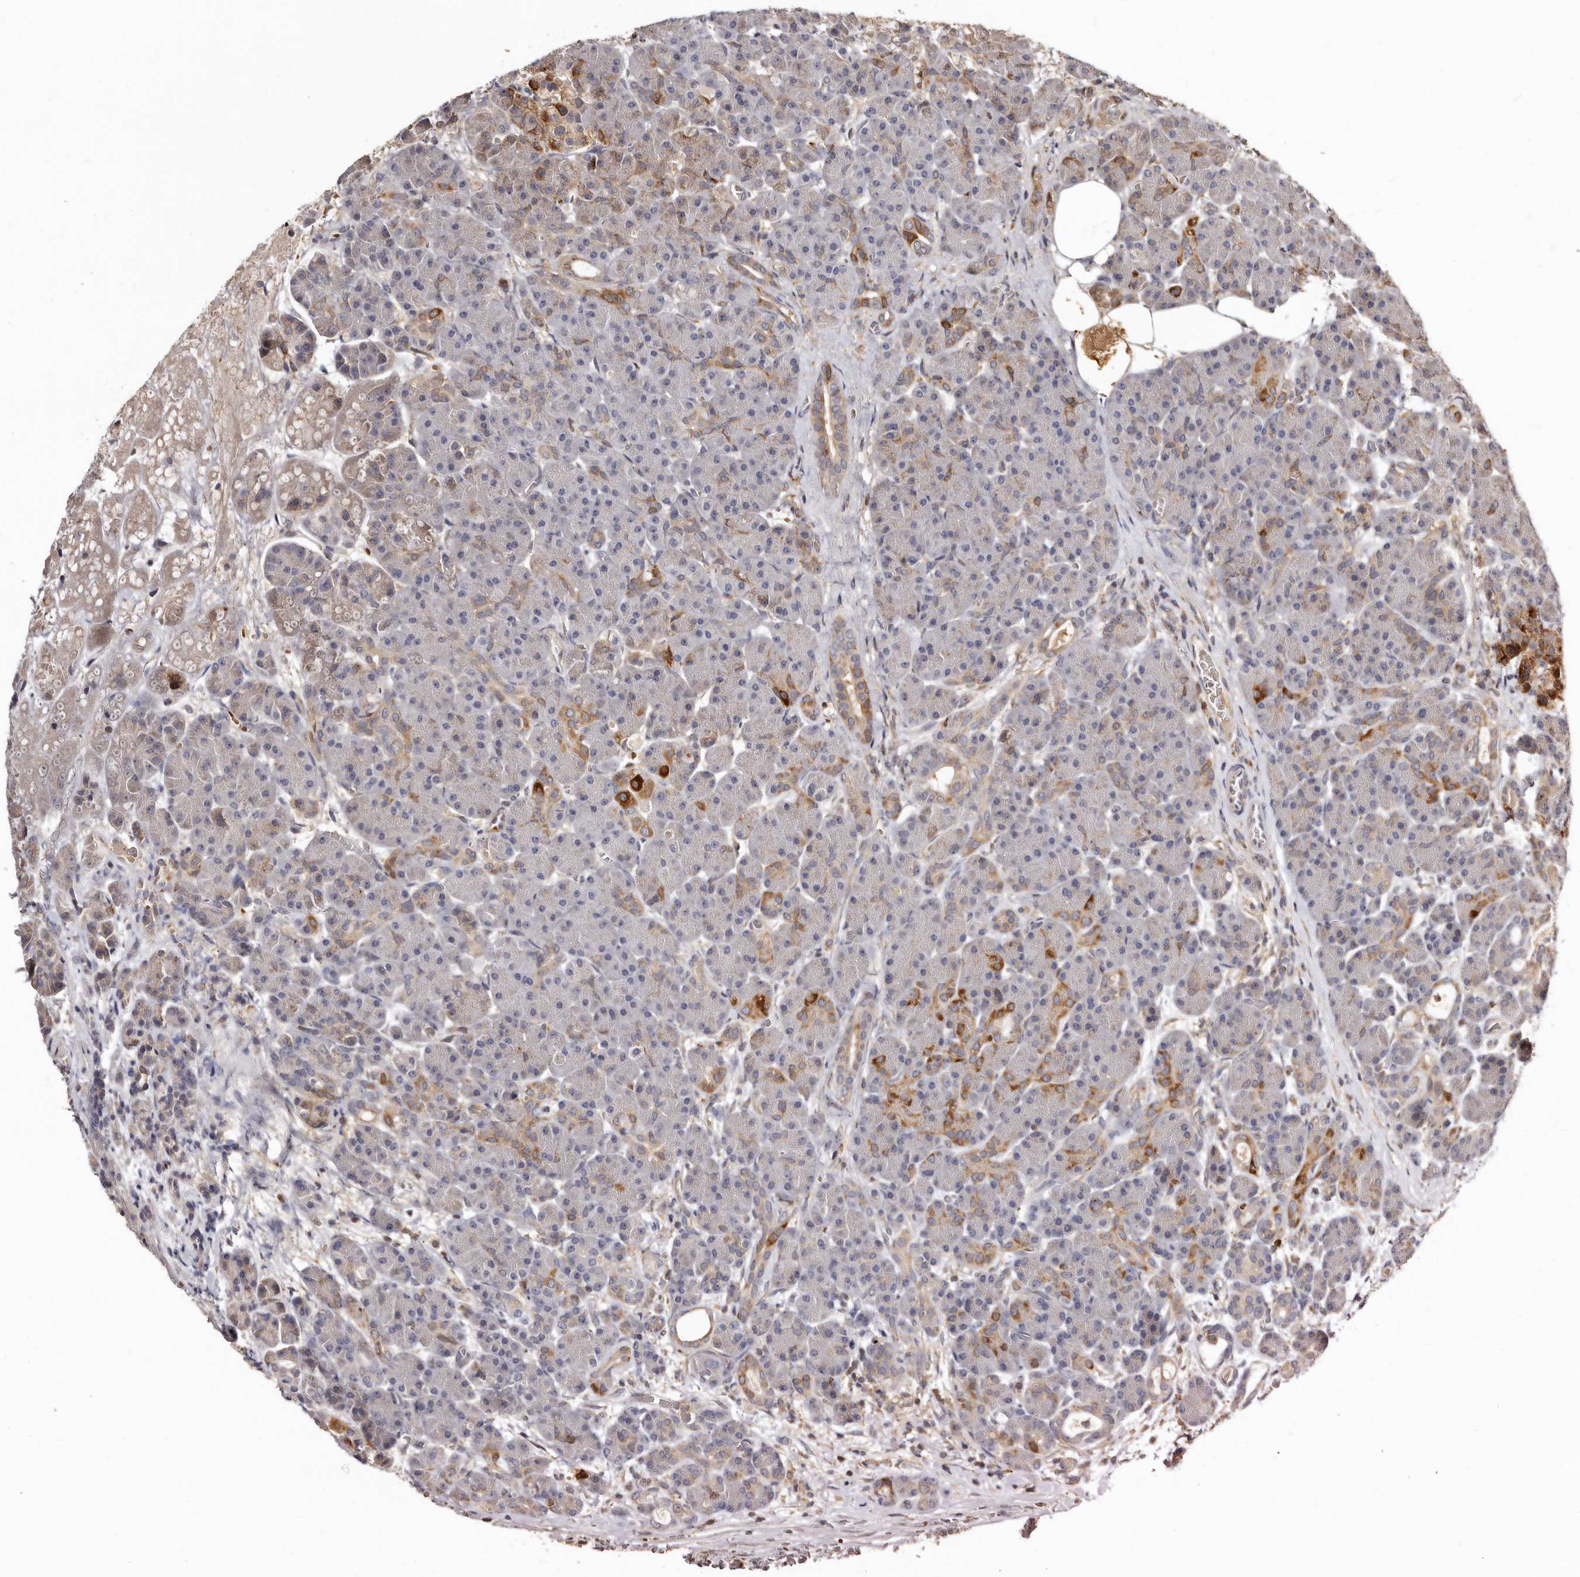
{"staining": {"intensity": "moderate", "quantity": "<25%", "location": "cytoplasmic/membranous"}, "tissue": "pancreas", "cell_type": "Exocrine glandular cells", "image_type": "normal", "snomed": [{"axis": "morphology", "description": "Normal tissue, NOS"}, {"axis": "topography", "description": "Pancreas"}], "caption": "IHC (DAB) staining of normal pancreas exhibits moderate cytoplasmic/membranous protein staining in approximately <25% of exocrine glandular cells.", "gene": "BAX", "patient": {"sex": "male", "age": 63}}